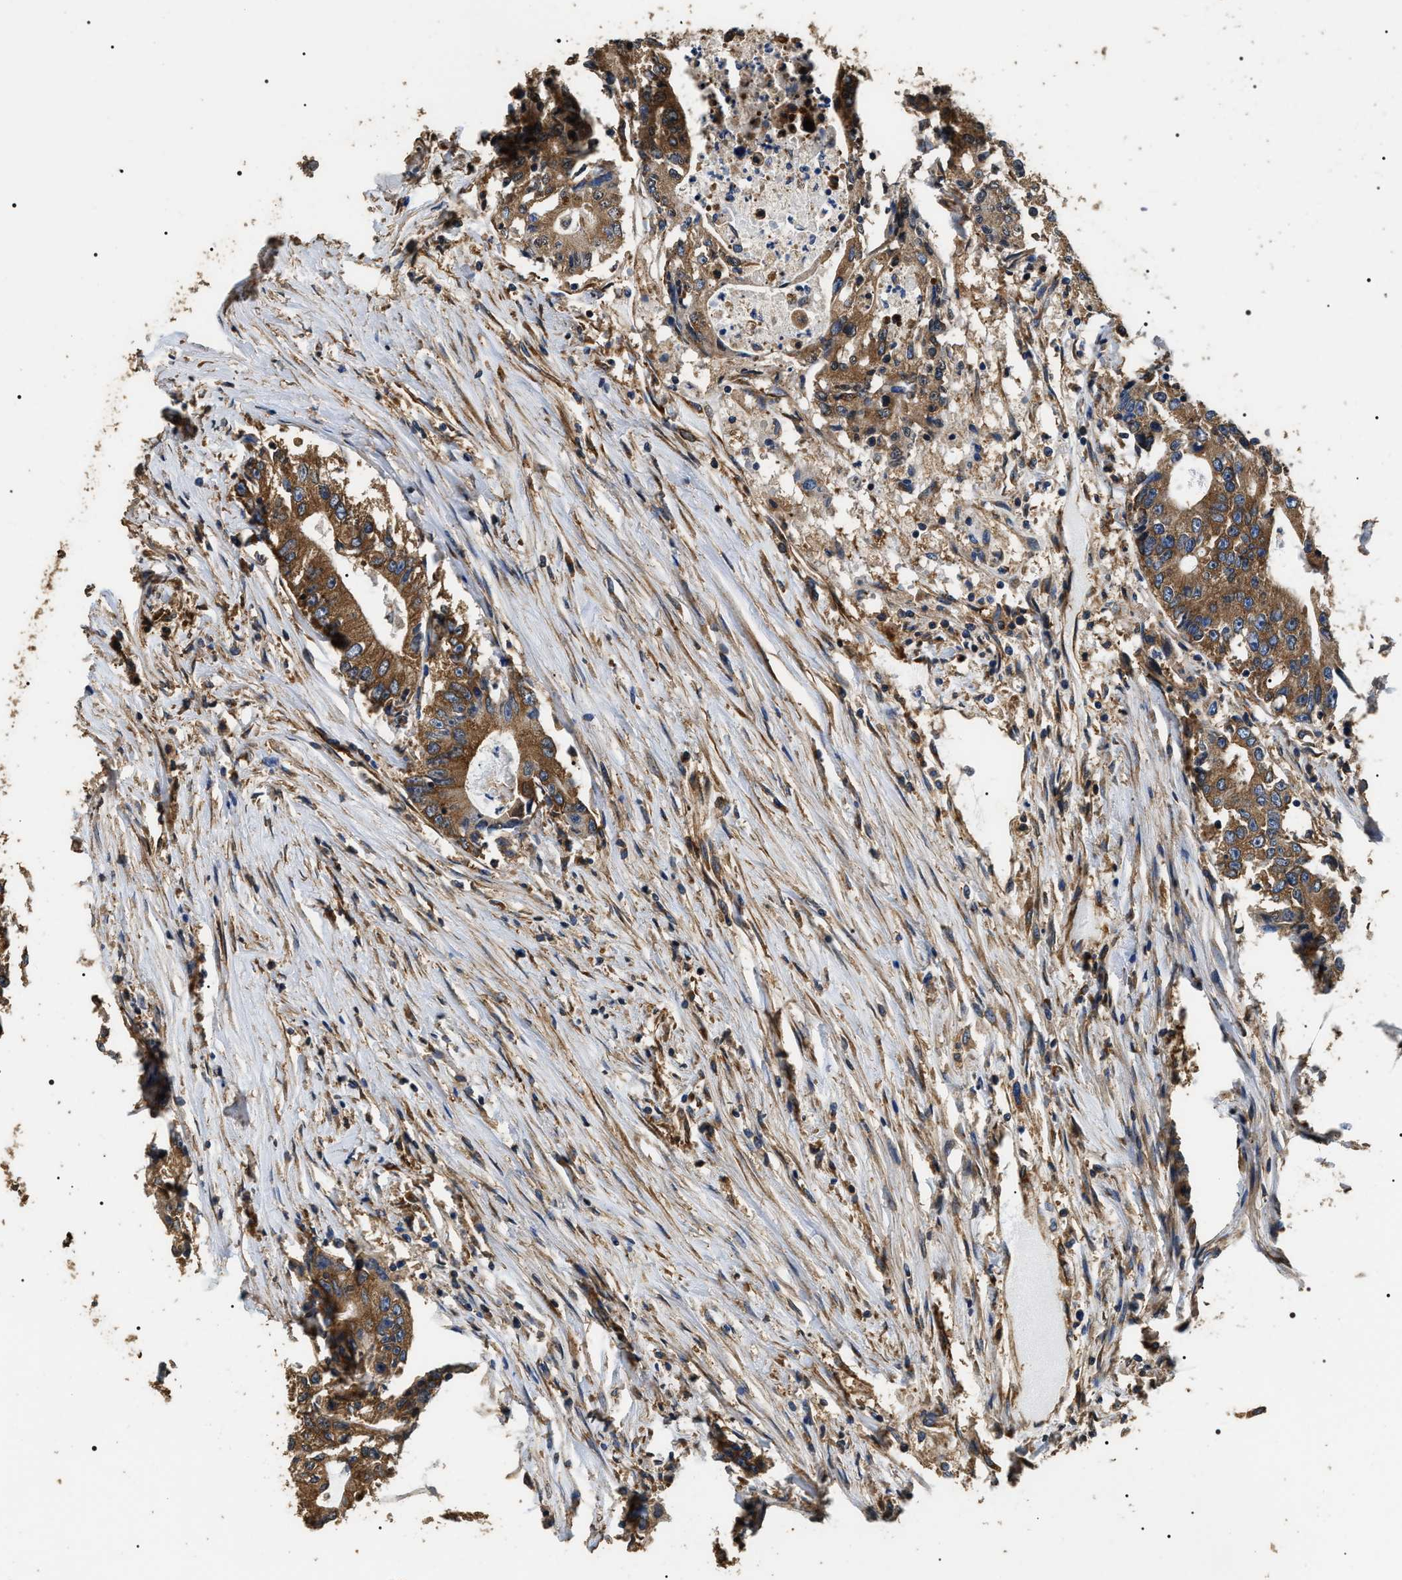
{"staining": {"intensity": "moderate", "quantity": ">75%", "location": "cytoplasmic/membranous"}, "tissue": "colorectal cancer", "cell_type": "Tumor cells", "image_type": "cancer", "snomed": [{"axis": "morphology", "description": "Adenocarcinoma, NOS"}, {"axis": "topography", "description": "Colon"}], "caption": "Protein expression analysis of human adenocarcinoma (colorectal) reveals moderate cytoplasmic/membranous expression in approximately >75% of tumor cells. The staining was performed using DAB, with brown indicating positive protein expression. Nuclei are stained blue with hematoxylin.", "gene": "KTN1", "patient": {"sex": "female", "age": 77}}